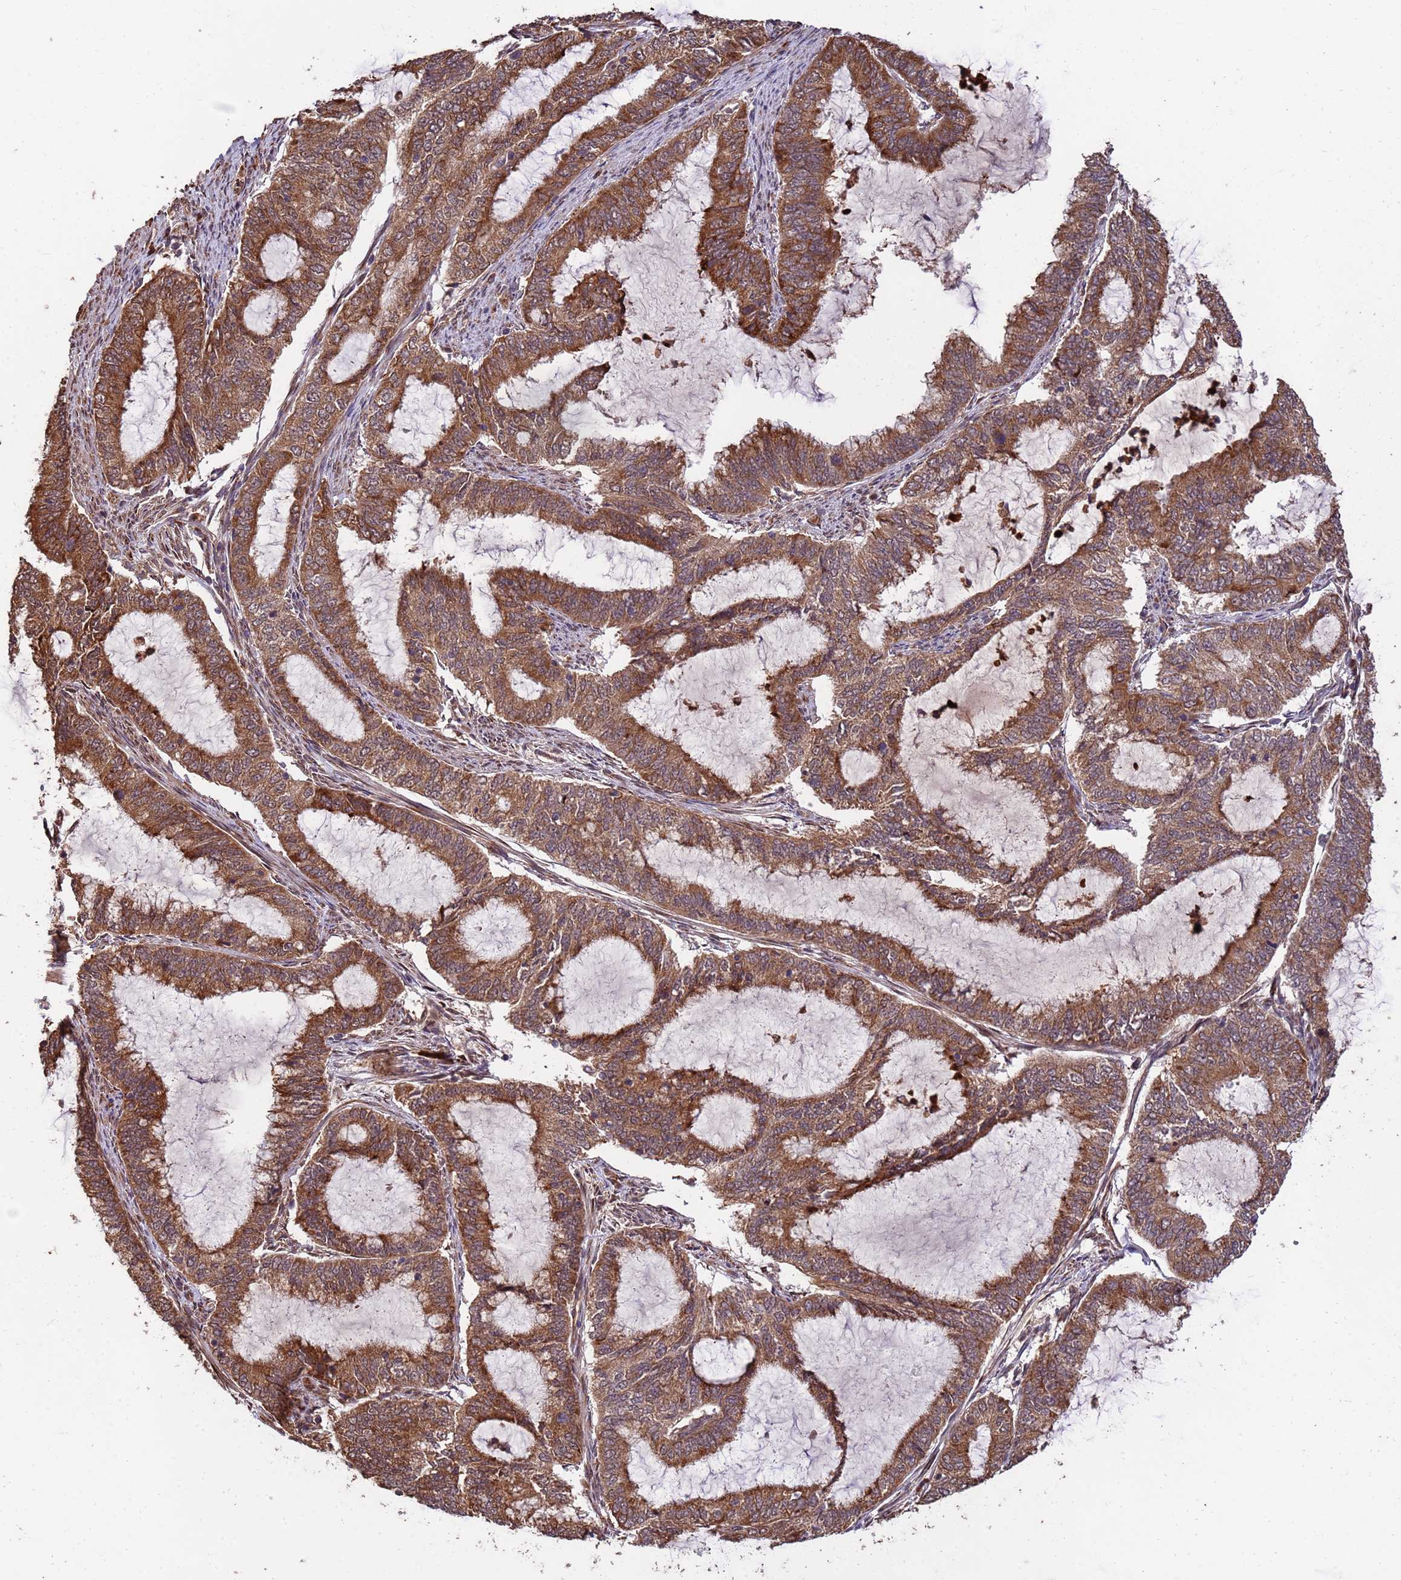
{"staining": {"intensity": "moderate", "quantity": ">75%", "location": "cytoplasmic/membranous"}, "tissue": "endometrial cancer", "cell_type": "Tumor cells", "image_type": "cancer", "snomed": [{"axis": "morphology", "description": "Adenocarcinoma, NOS"}, {"axis": "topography", "description": "Endometrium"}], "caption": "Moderate cytoplasmic/membranous expression is seen in about >75% of tumor cells in adenocarcinoma (endometrial).", "gene": "ZNF619", "patient": {"sex": "female", "age": 51}}